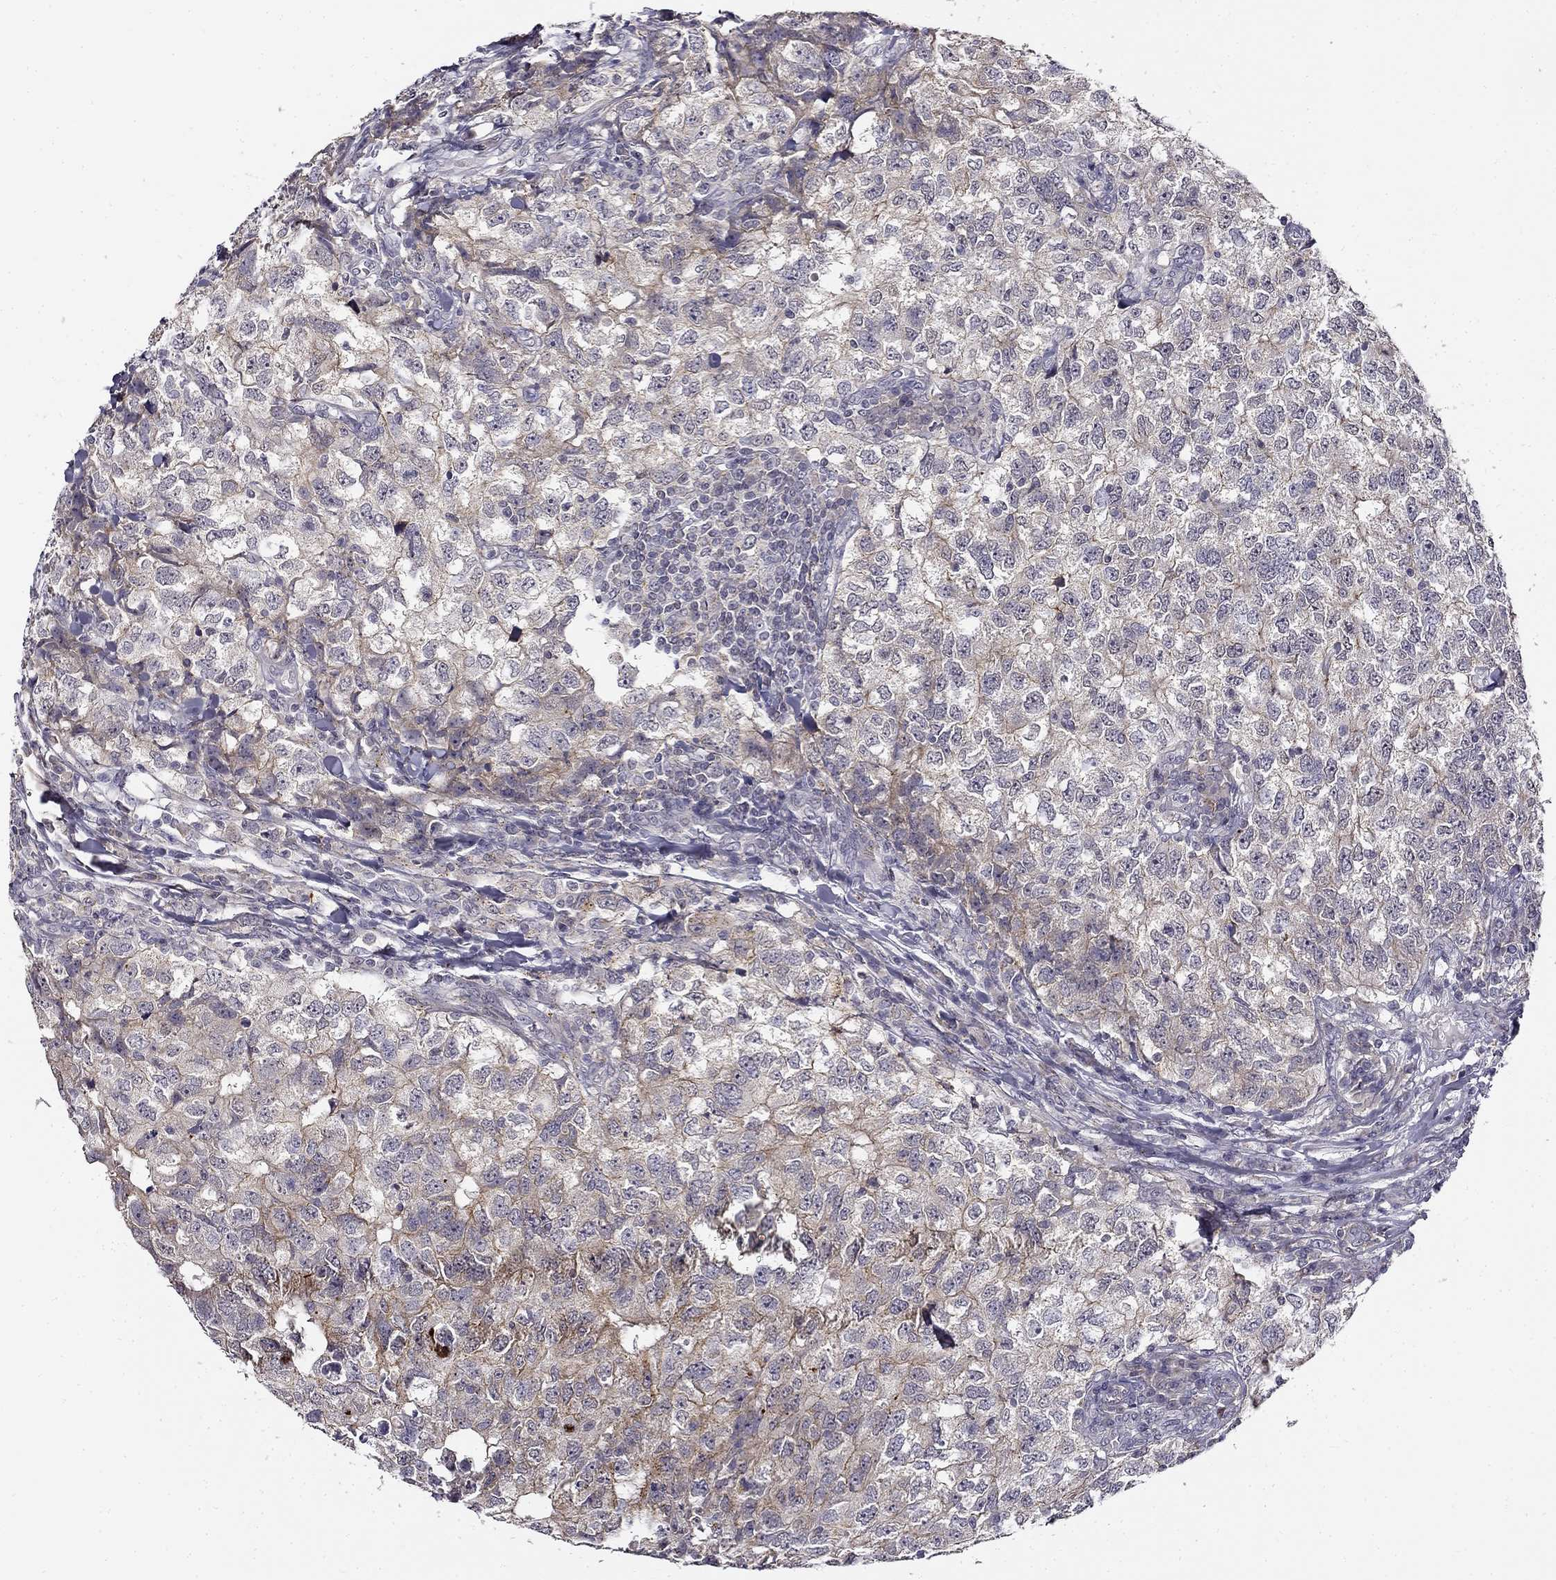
{"staining": {"intensity": "moderate", "quantity": "<25%", "location": "cytoplasmic/membranous"}, "tissue": "breast cancer", "cell_type": "Tumor cells", "image_type": "cancer", "snomed": [{"axis": "morphology", "description": "Duct carcinoma"}, {"axis": "topography", "description": "Breast"}], "caption": "Protein expression analysis of breast invasive ductal carcinoma displays moderate cytoplasmic/membranous positivity in about <25% of tumor cells.", "gene": "CNR1", "patient": {"sex": "female", "age": 30}}